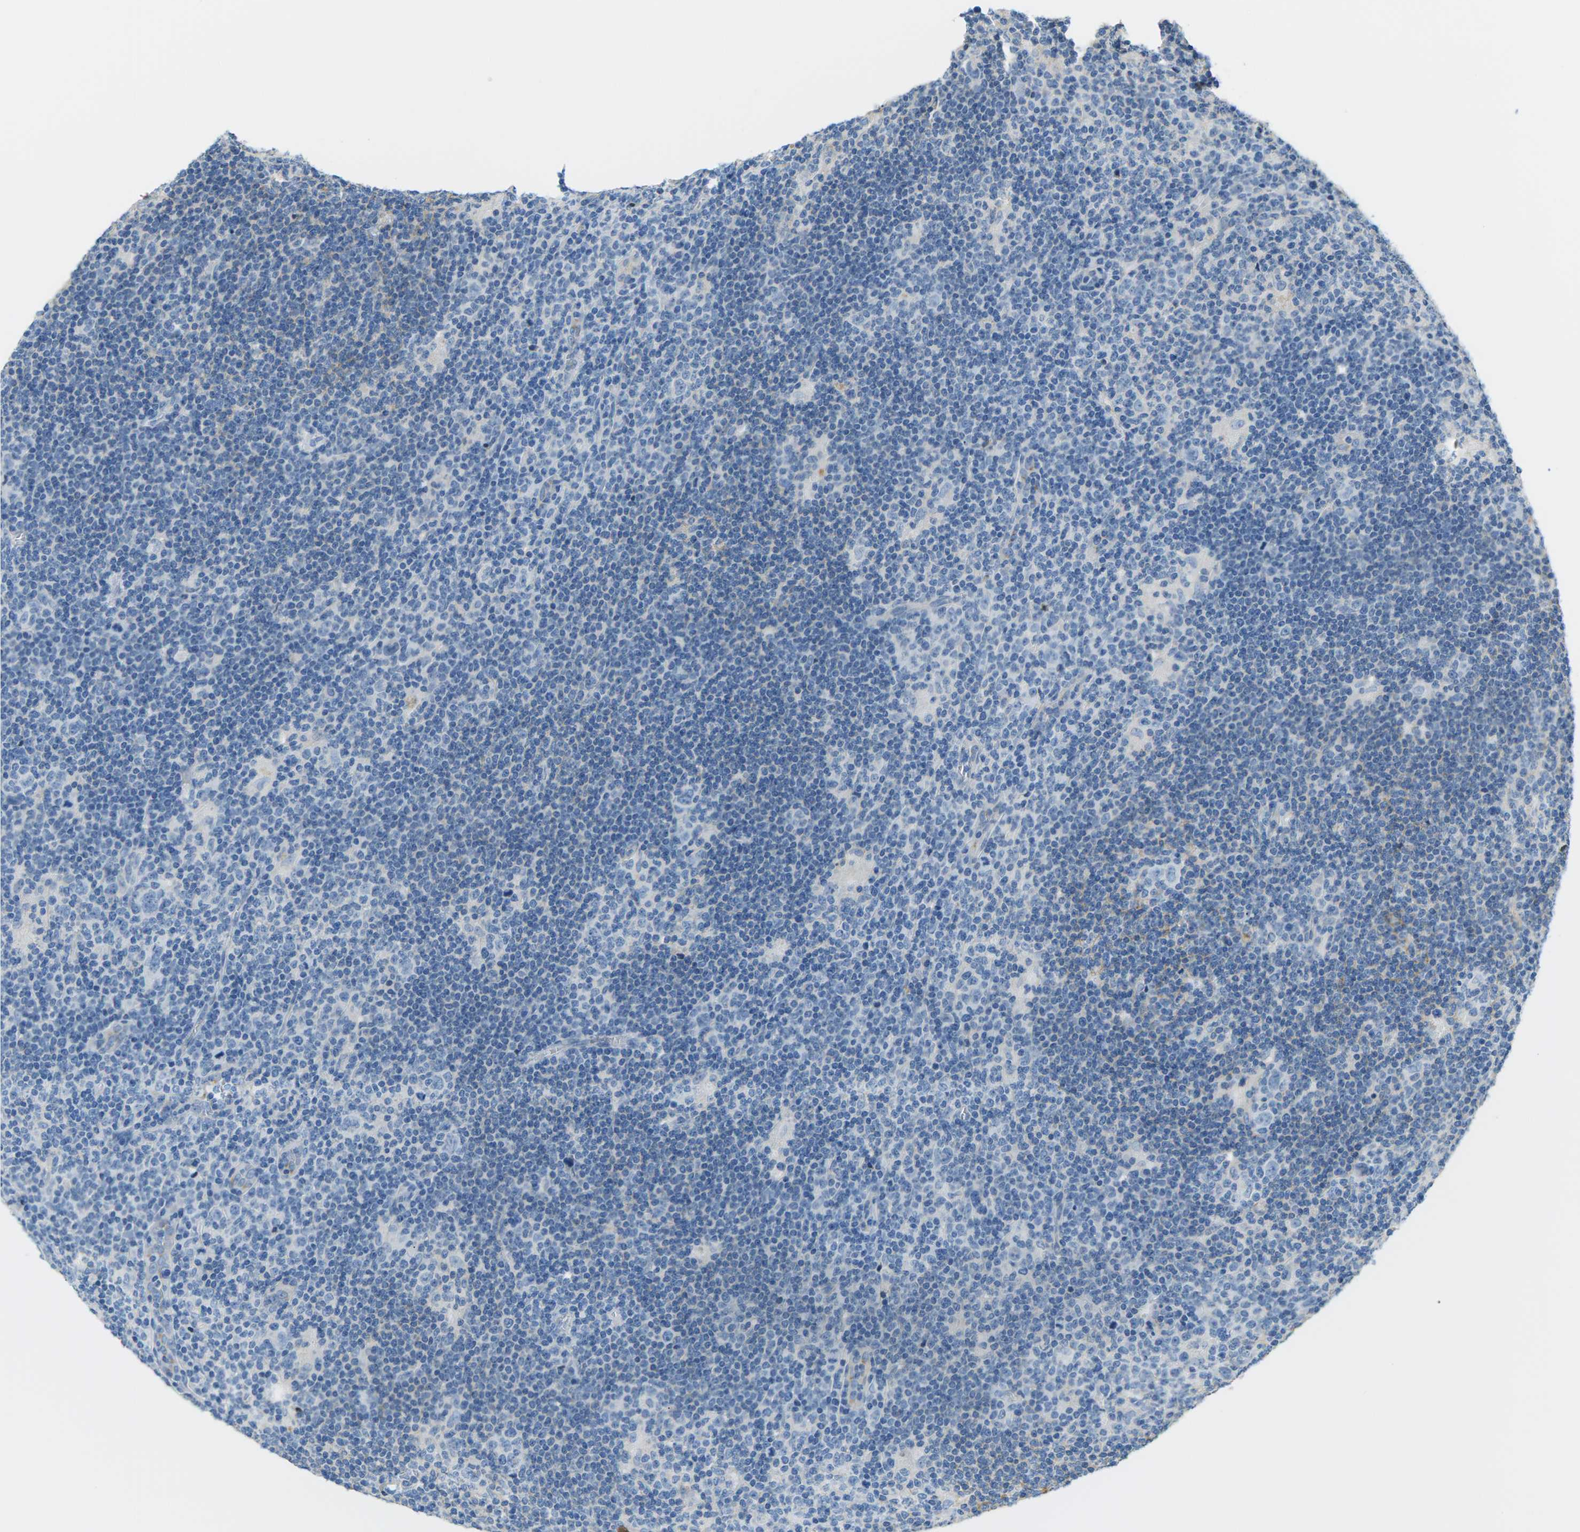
{"staining": {"intensity": "negative", "quantity": "none", "location": "none"}, "tissue": "lymphoma", "cell_type": "Tumor cells", "image_type": "cancer", "snomed": [{"axis": "morphology", "description": "Hodgkin's disease, NOS"}, {"axis": "topography", "description": "Lymph node"}], "caption": "Image shows no protein staining in tumor cells of Hodgkin's disease tissue.", "gene": "CFI", "patient": {"sex": "female", "age": 57}}